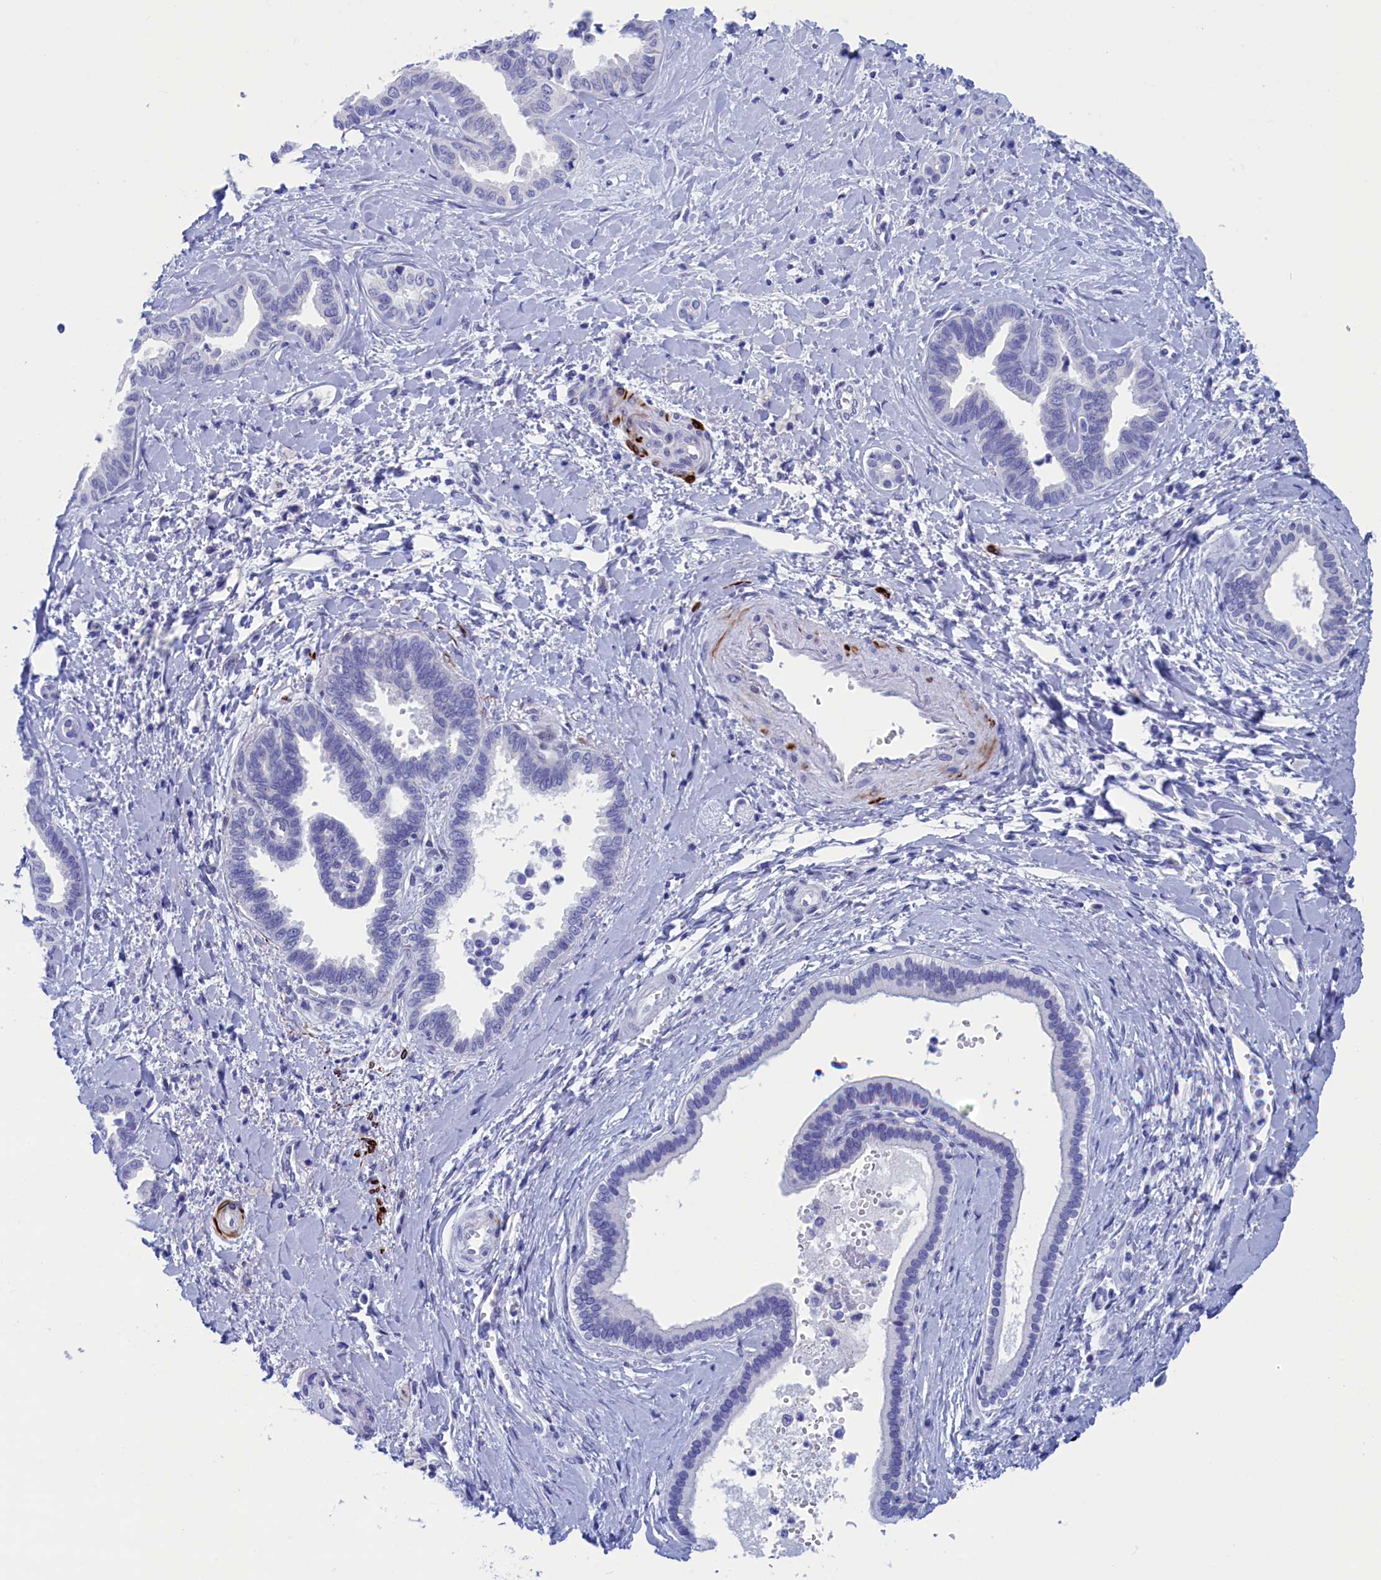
{"staining": {"intensity": "negative", "quantity": "none", "location": "none"}, "tissue": "liver cancer", "cell_type": "Tumor cells", "image_type": "cancer", "snomed": [{"axis": "morphology", "description": "Cholangiocarcinoma"}, {"axis": "topography", "description": "Liver"}], "caption": "Liver cancer (cholangiocarcinoma) was stained to show a protein in brown. There is no significant positivity in tumor cells.", "gene": "WDR83", "patient": {"sex": "female", "age": 77}}